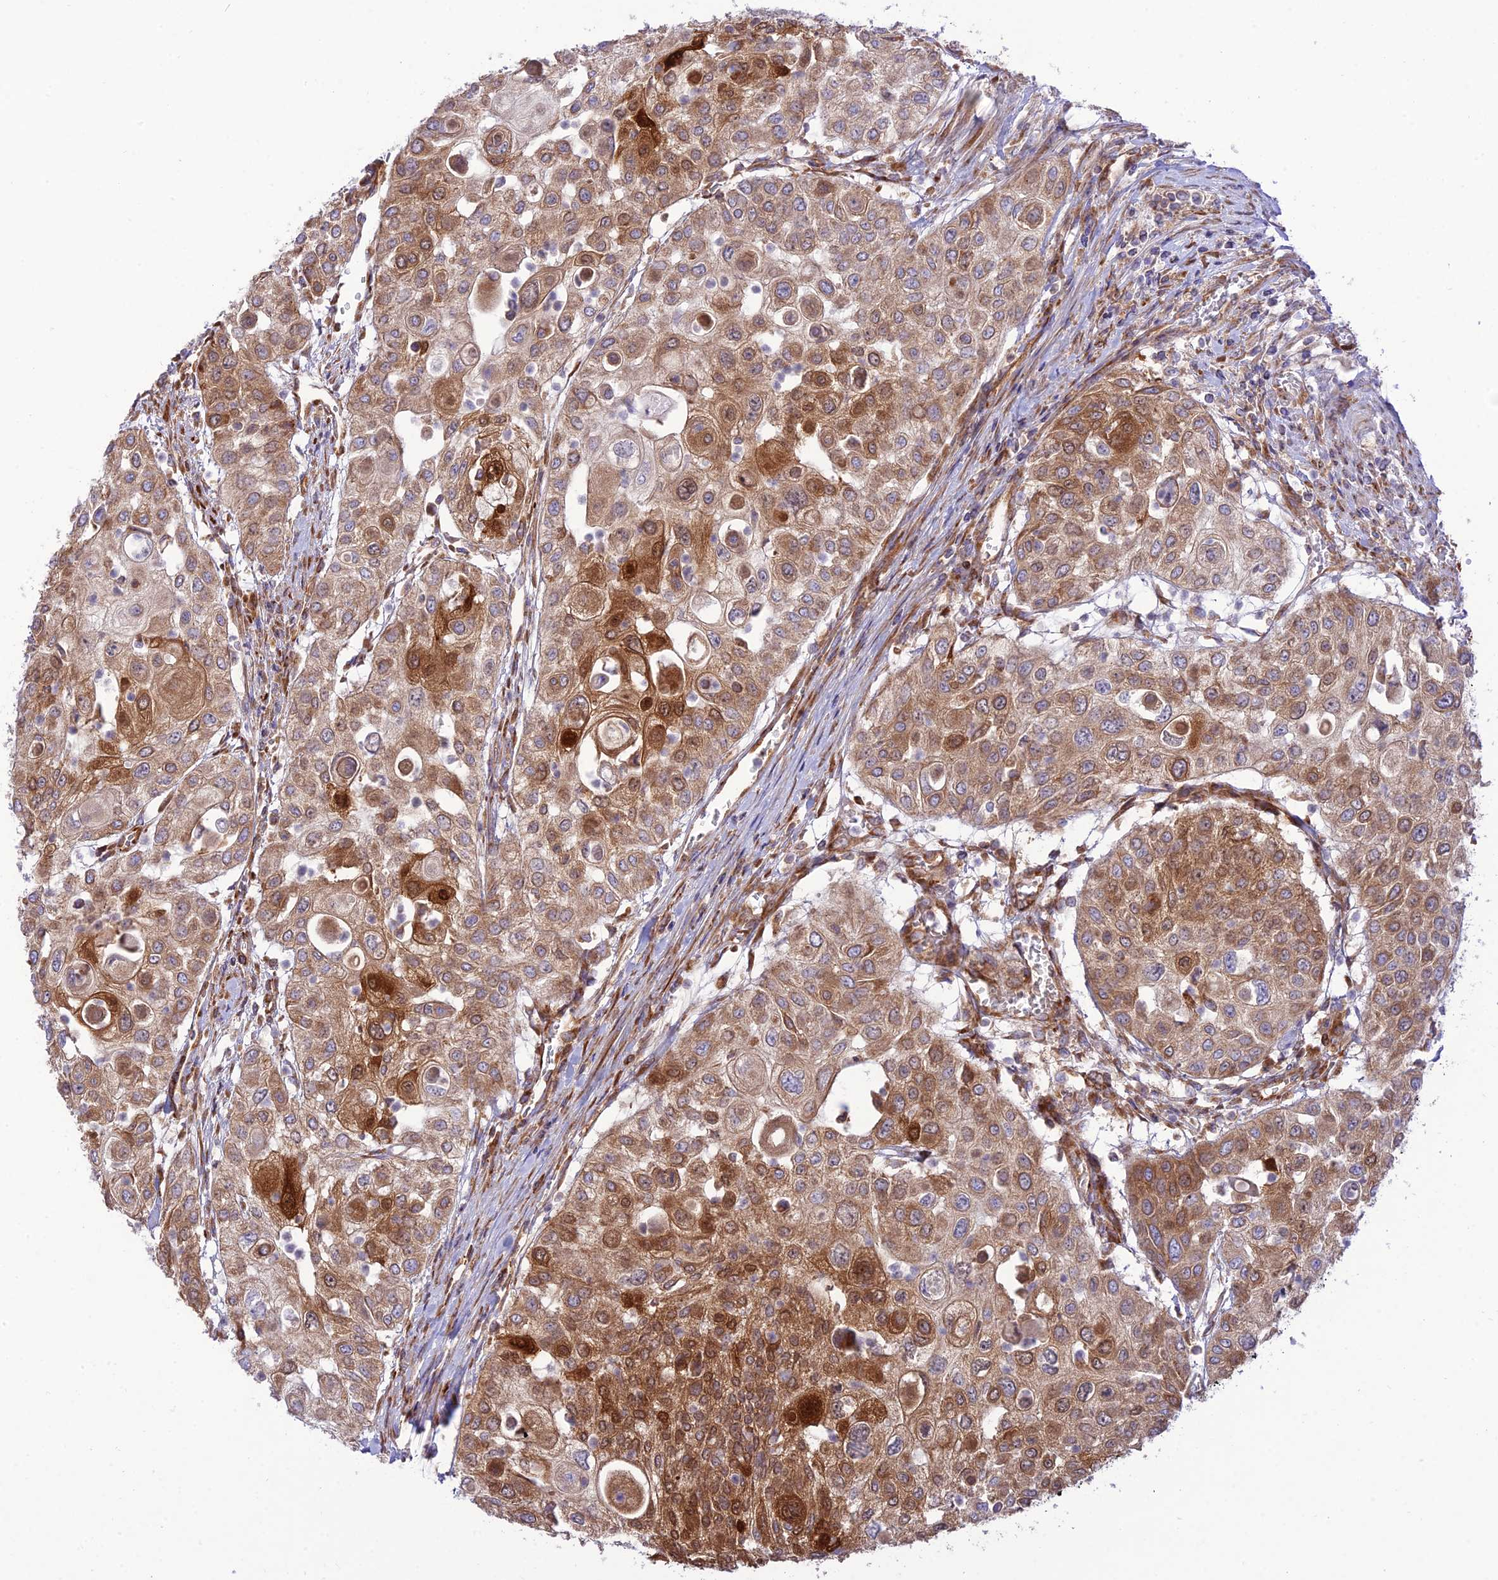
{"staining": {"intensity": "moderate", "quantity": ">75%", "location": "cytoplasmic/membranous,nuclear"}, "tissue": "urothelial cancer", "cell_type": "Tumor cells", "image_type": "cancer", "snomed": [{"axis": "morphology", "description": "Urothelial carcinoma, High grade"}, {"axis": "topography", "description": "Urinary bladder"}], "caption": "High-grade urothelial carcinoma was stained to show a protein in brown. There is medium levels of moderate cytoplasmic/membranous and nuclear staining in about >75% of tumor cells. Immunohistochemistry stains the protein in brown and the nuclei are stained blue.", "gene": "PIMREG", "patient": {"sex": "female", "age": 79}}